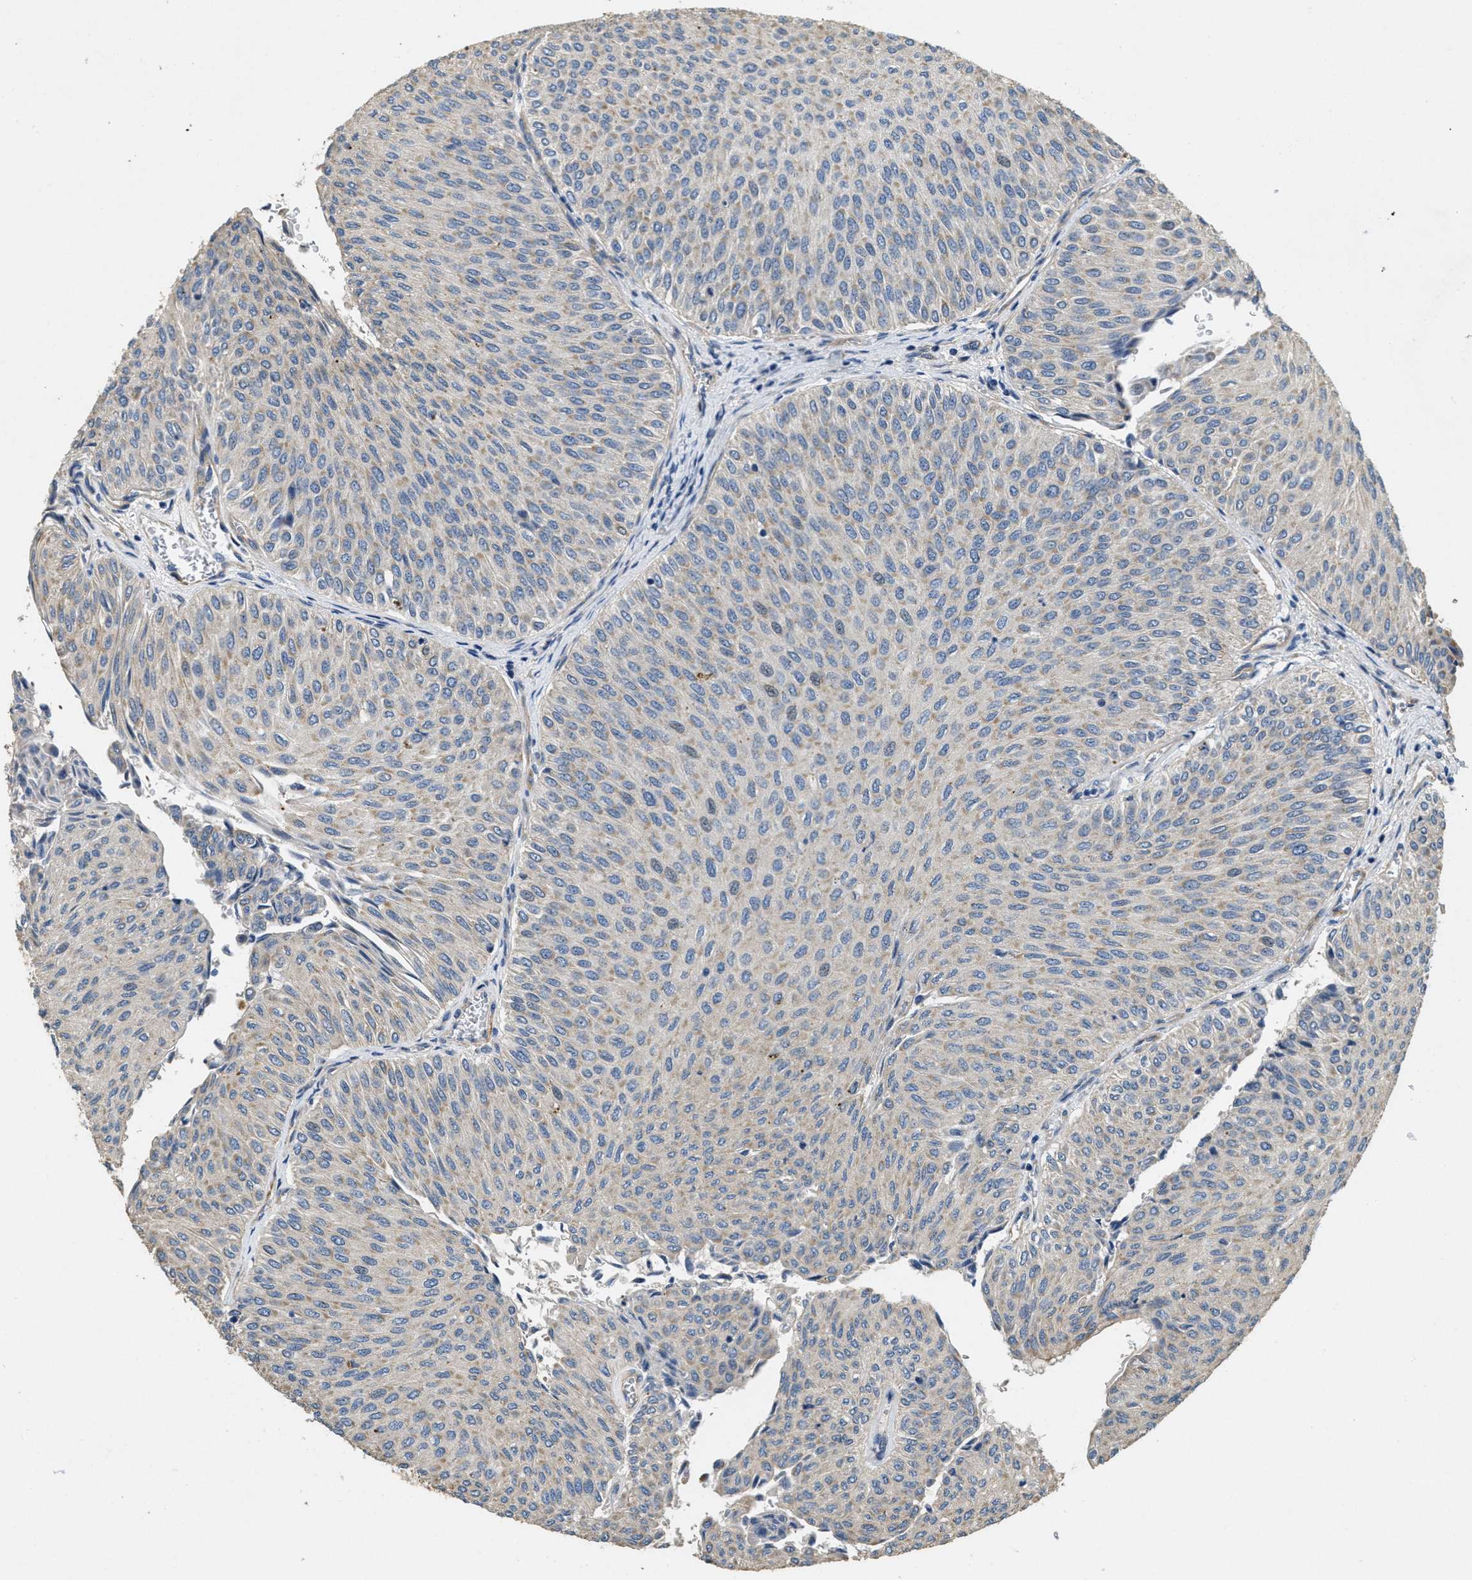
{"staining": {"intensity": "weak", "quantity": "25%-75%", "location": "cytoplasmic/membranous"}, "tissue": "urothelial cancer", "cell_type": "Tumor cells", "image_type": "cancer", "snomed": [{"axis": "morphology", "description": "Urothelial carcinoma, Low grade"}, {"axis": "topography", "description": "Urinary bladder"}], "caption": "Low-grade urothelial carcinoma stained with a protein marker exhibits weak staining in tumor cells.", "gene": "TOMM70", "patient": {"sex": "male", "age": 78}}